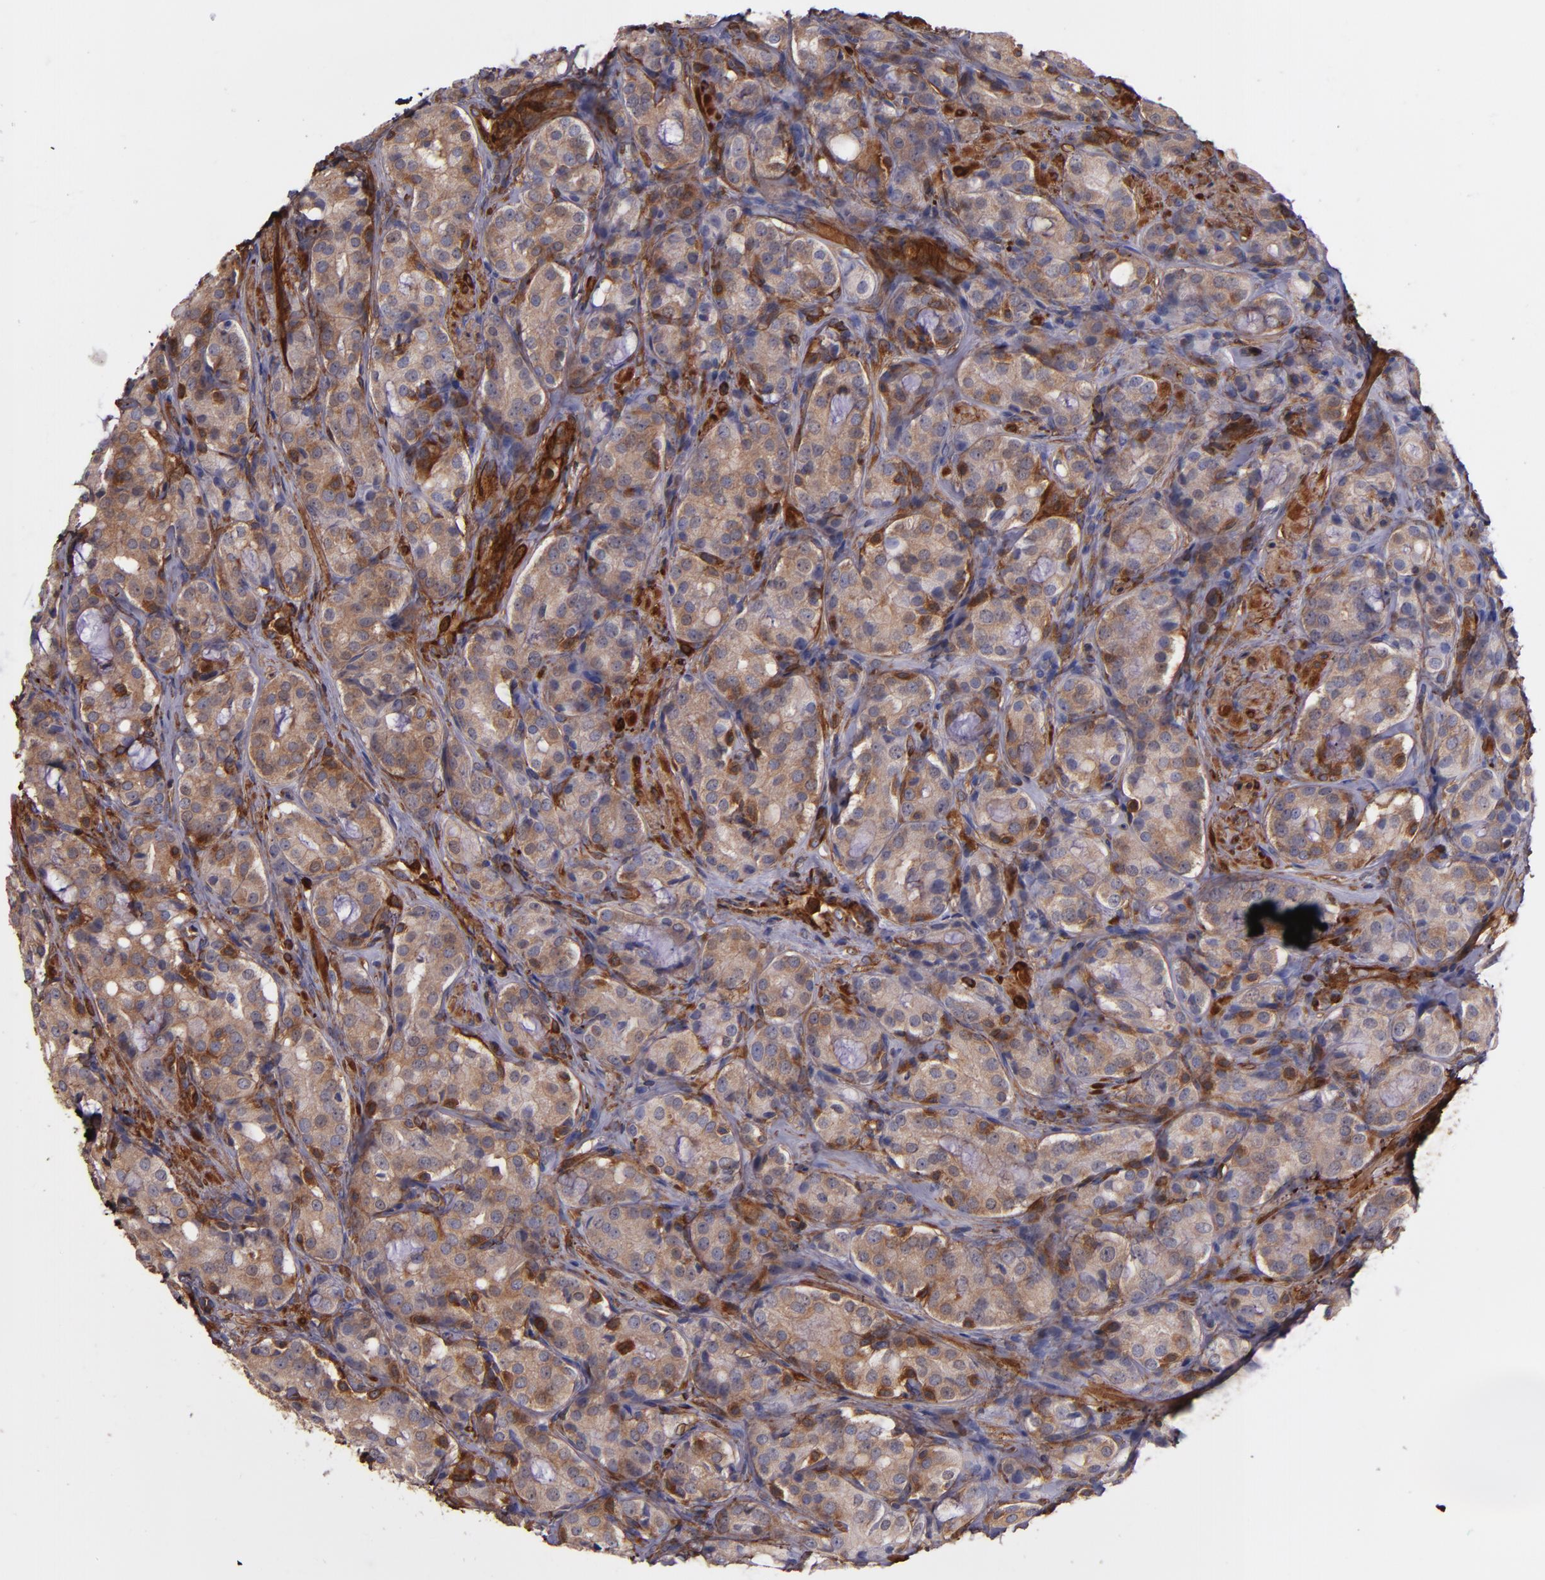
{"staining": {"intensity": "moderate", "quantity": ">75%", "location": "cytoplasmic/membranous"}, "tissue": "prostate cancer", "cell_type": "Tumor cells", "image_type": "cancer", "snomed": [{"axis": "morphology", "description": "Adenocarcinoma, High grade"}, {"axis": "topography", "description": "Prostate"}], "caption": "Adenocarcinoma (high-grade) (prostate) was stained to show a protein in brown. There is medium levels of moderate cytoplasmic/membranous staining in approximately >75% of tumor cells. The protein of interest is stained brown, and the nuclei are stained in blue (DAB IHC with brightfield microscopy, high magnification).", "gene": "VCL", "patient": {"sex": "male", "age": 72}}